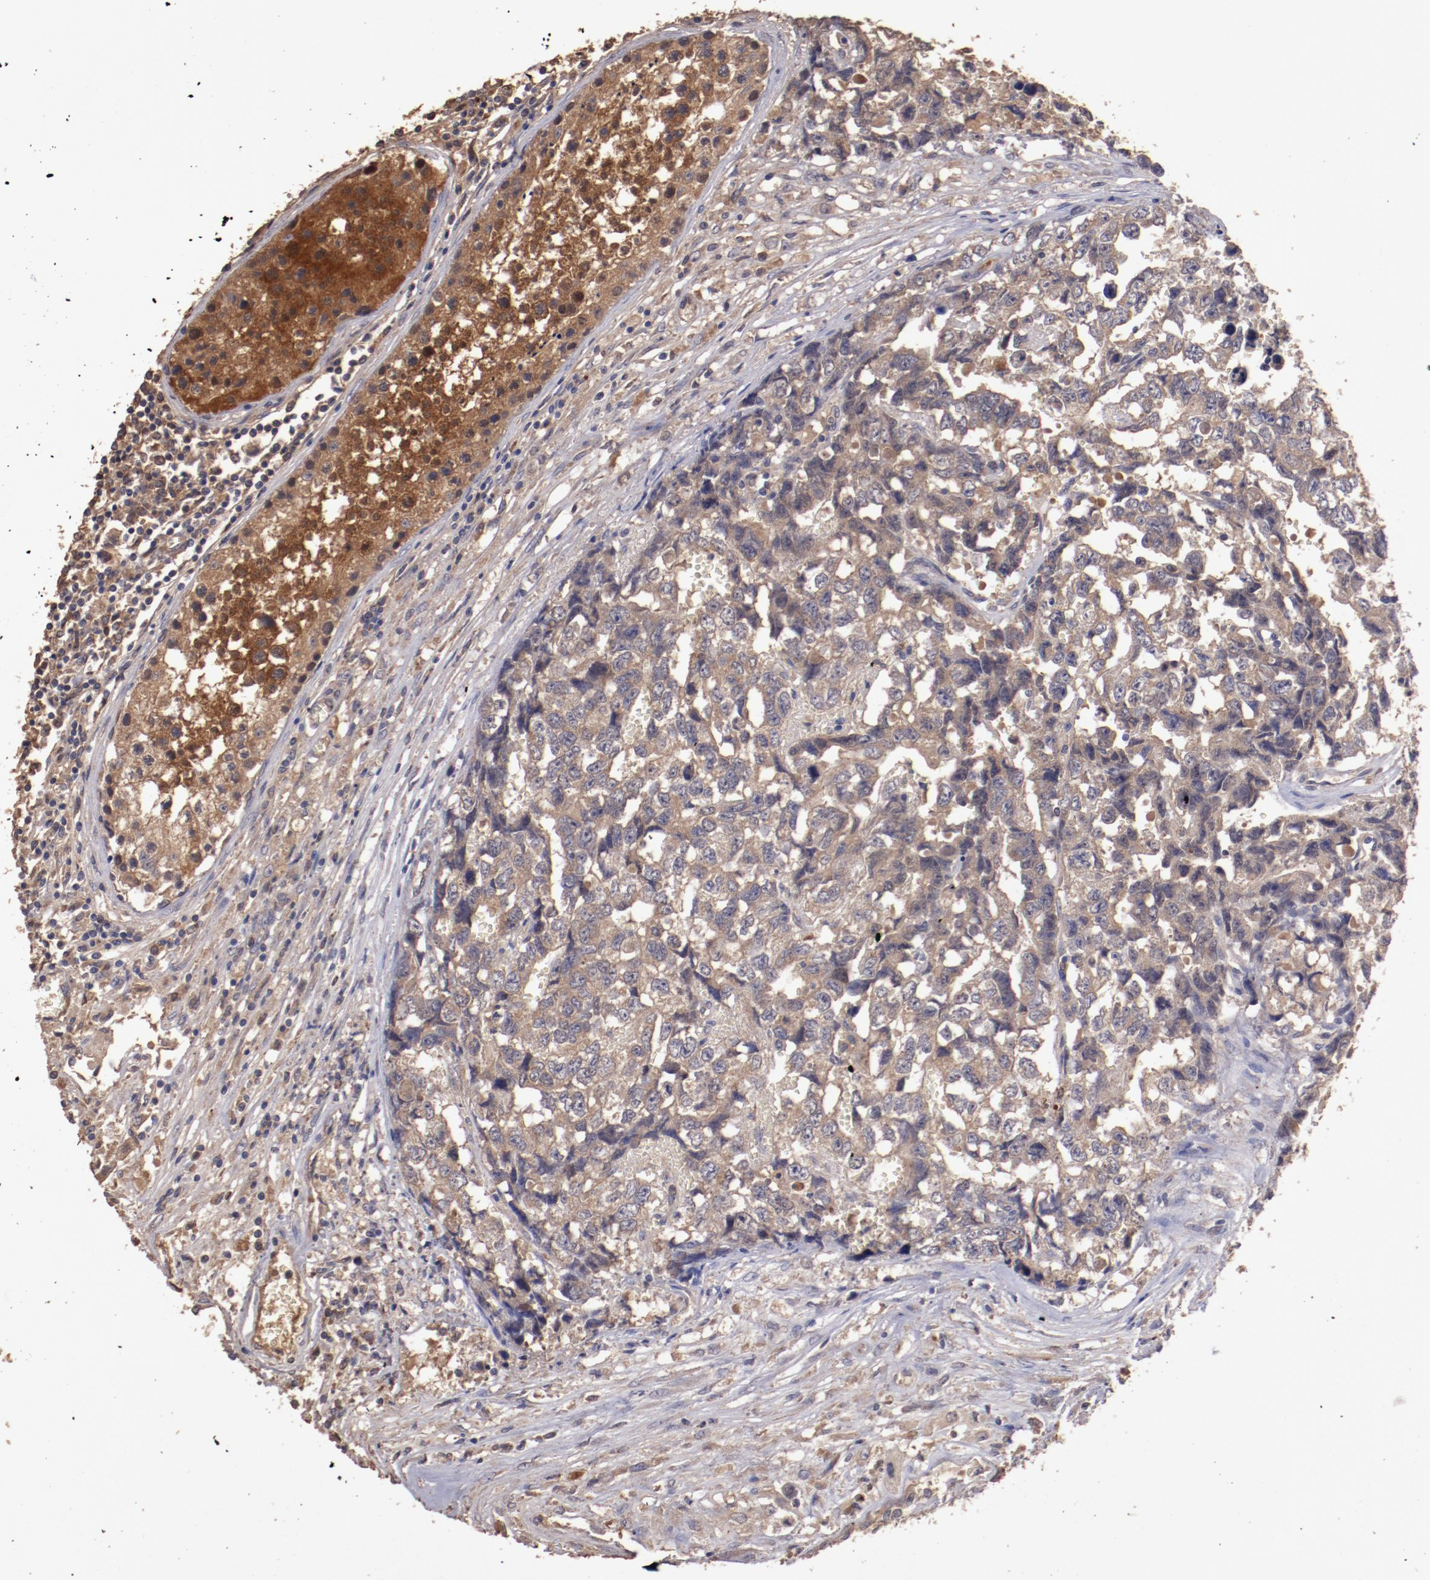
{"staining": {"intensity": "moderate", "quantity": ">75%", "location": "cytoplasmic/membranous"}, "tissue": "testis cancer", "cell_type": "Tumor cells", "image_type": "cancer", "snomed": [{"axis": "morphology", "description": "Carcinoma, Embryonal, NOS"}, {"axis": "topography", "description": "Testis"}], "caption": "About >75% of tumor cells in embryonal carcinoma (testis) reveal moderate cytoplasmic/membranous protein positivity as visualized by brown immunohistochemical staining.", "gene": "SRRD", "patient": {"sex": "male", "age": 31}}